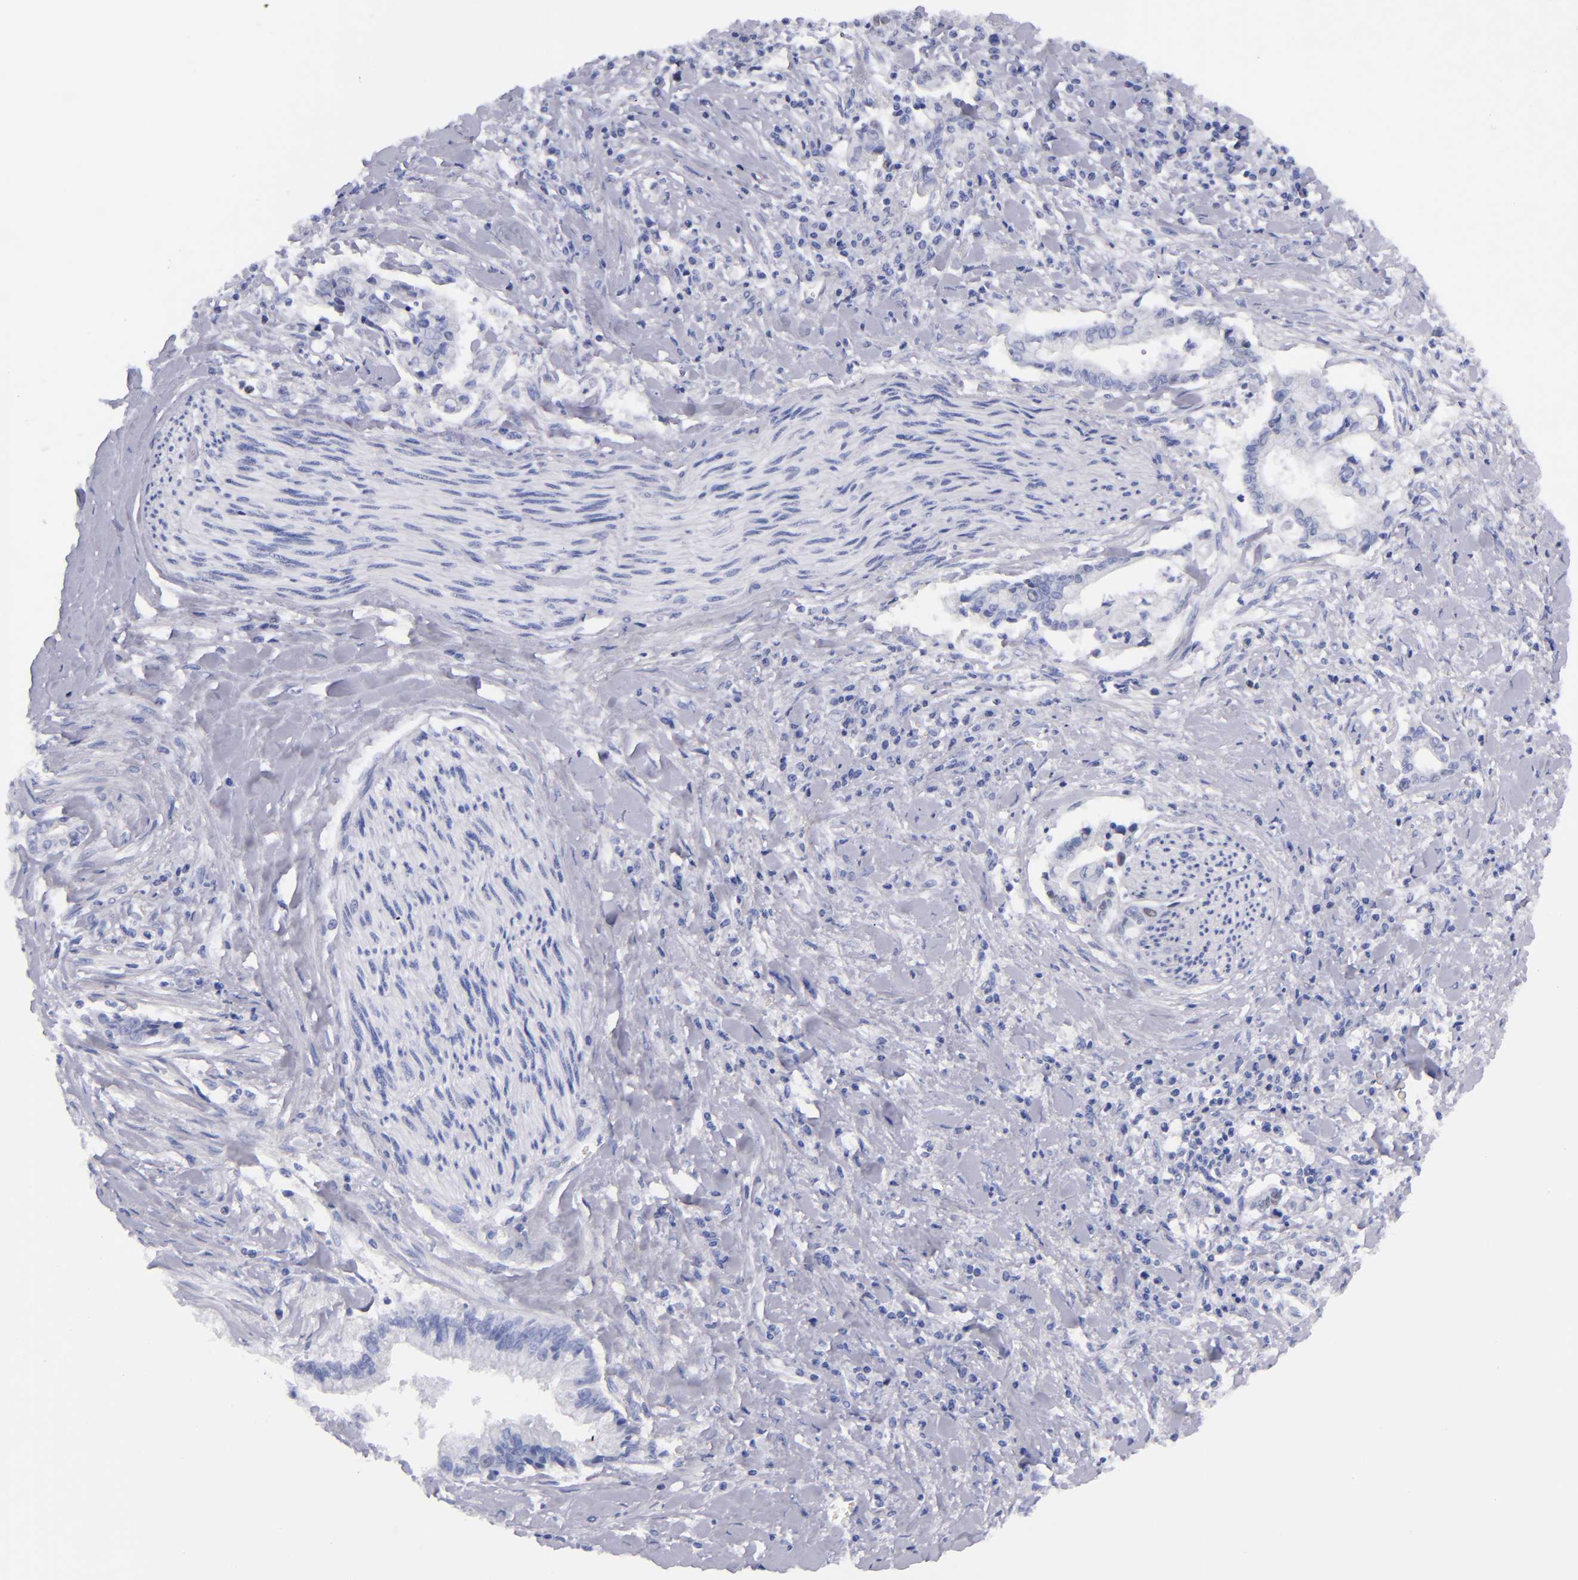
{"staining": {"intensity": "negative", "quantity": "none", "location": "none"}, "tissue": "liver cancer", "cell_type": "Tumor cells", "image_type": "cancer", "snomed": [{"axis": "morphology", "description": "Cholangiocarcinoma"}, {"axis": "topography", "description": "Liver"}], "caption": "Tumor cells show no significant protein staining in liver cholangiocarcinoma. (Stains: DAB IHC with hematoxylin counter stain, Microscopy: brightfield microscopy at high magnification).", "gene": "MCM7", "patient": {"sex": "male", "age": 57}}